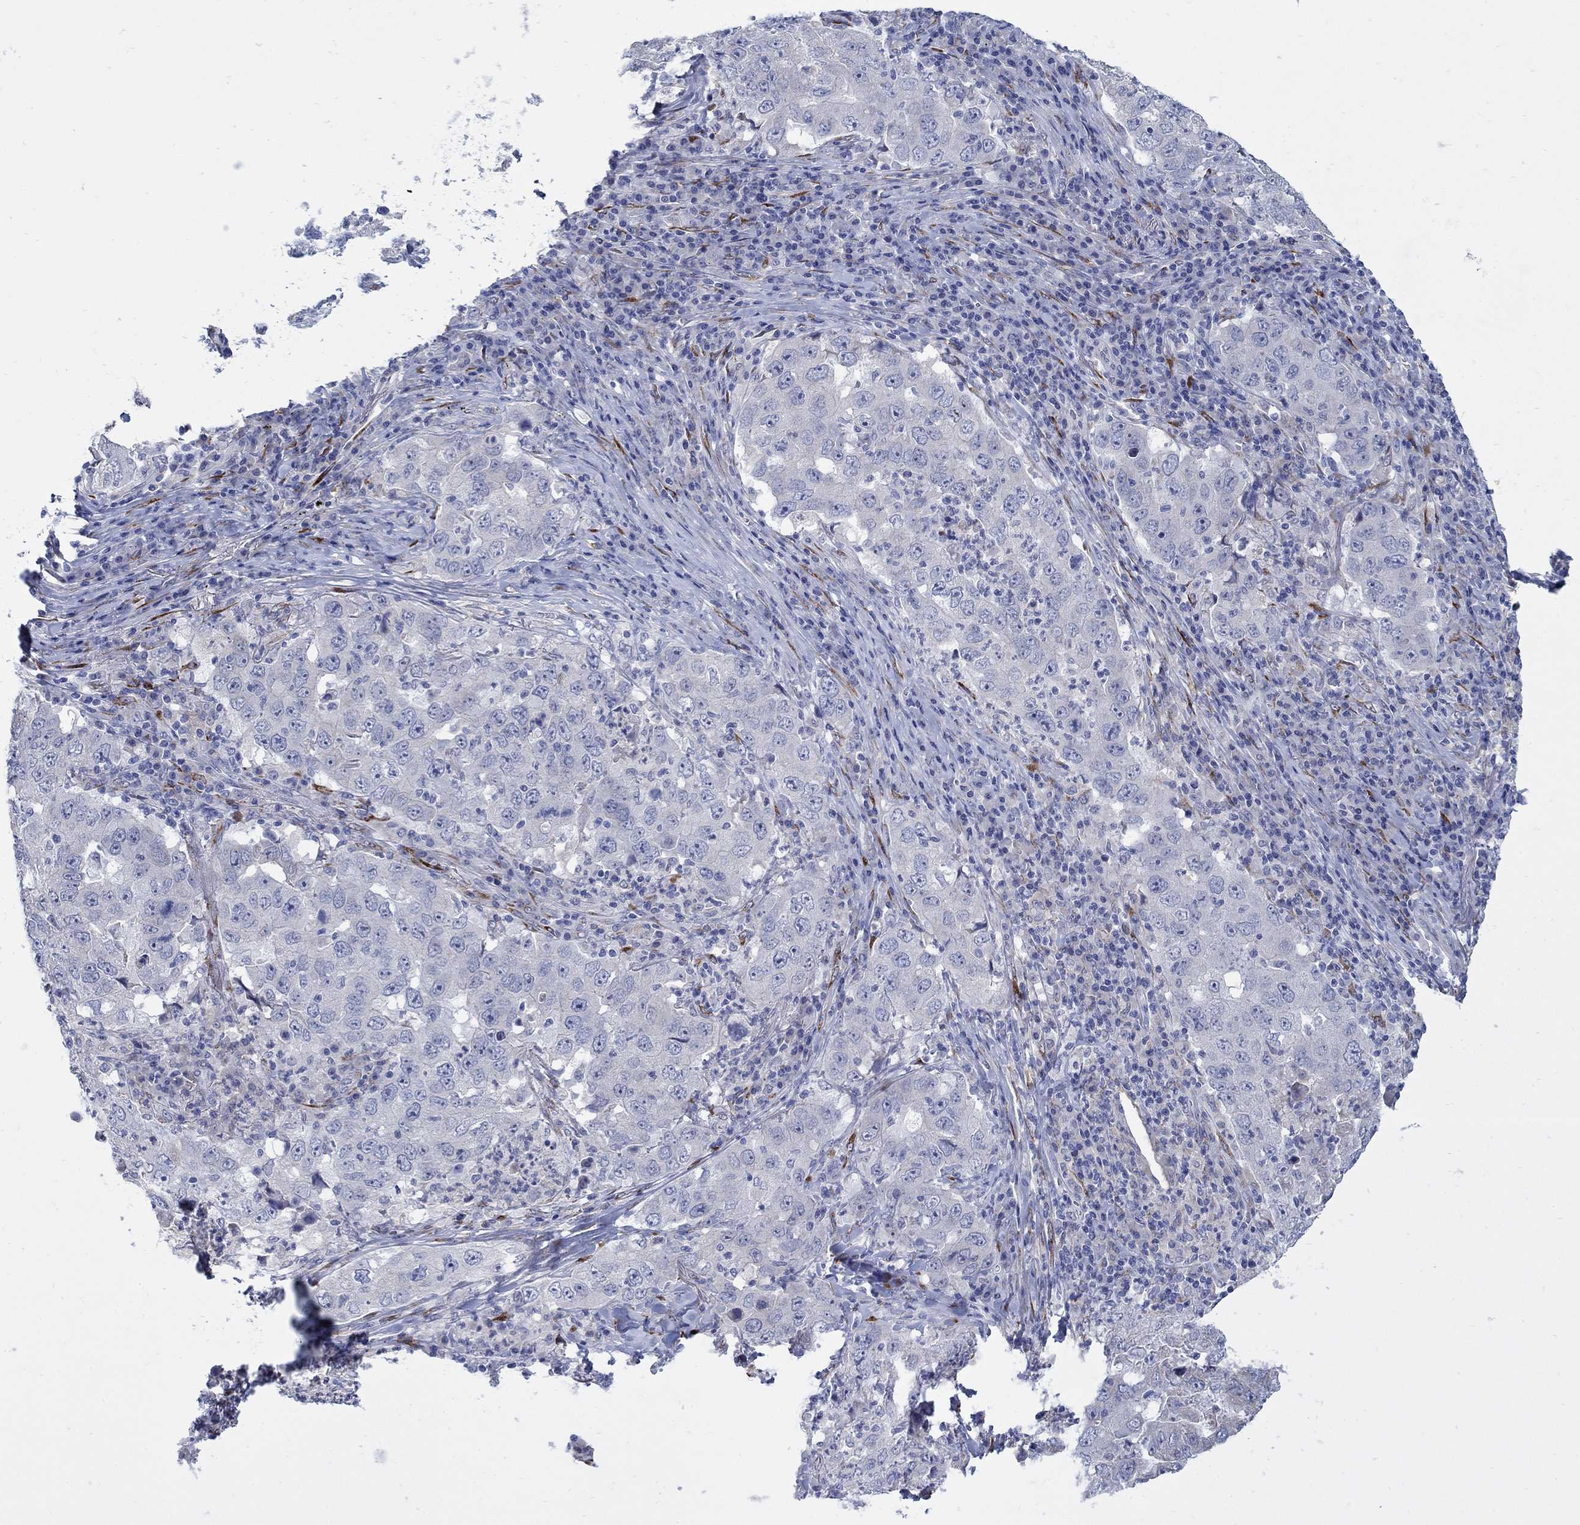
{"staining": {"intensity": "negative", "quantity": "none", "location": "none"}, "tissue": "lung cancer", "cell_type": "Tumor cells", "image_type": "cancer", "snomed": [{"axis": "morphology", "description": "Adenocarcinoma, NOS"}, {"axis": "topography", "description": "Lung"}], "caption": "A micrograph of human lung cancer is negative for staining in tumor cells.", "gene": "REEP2", "patient": {"sex": "male", "age": 73}}